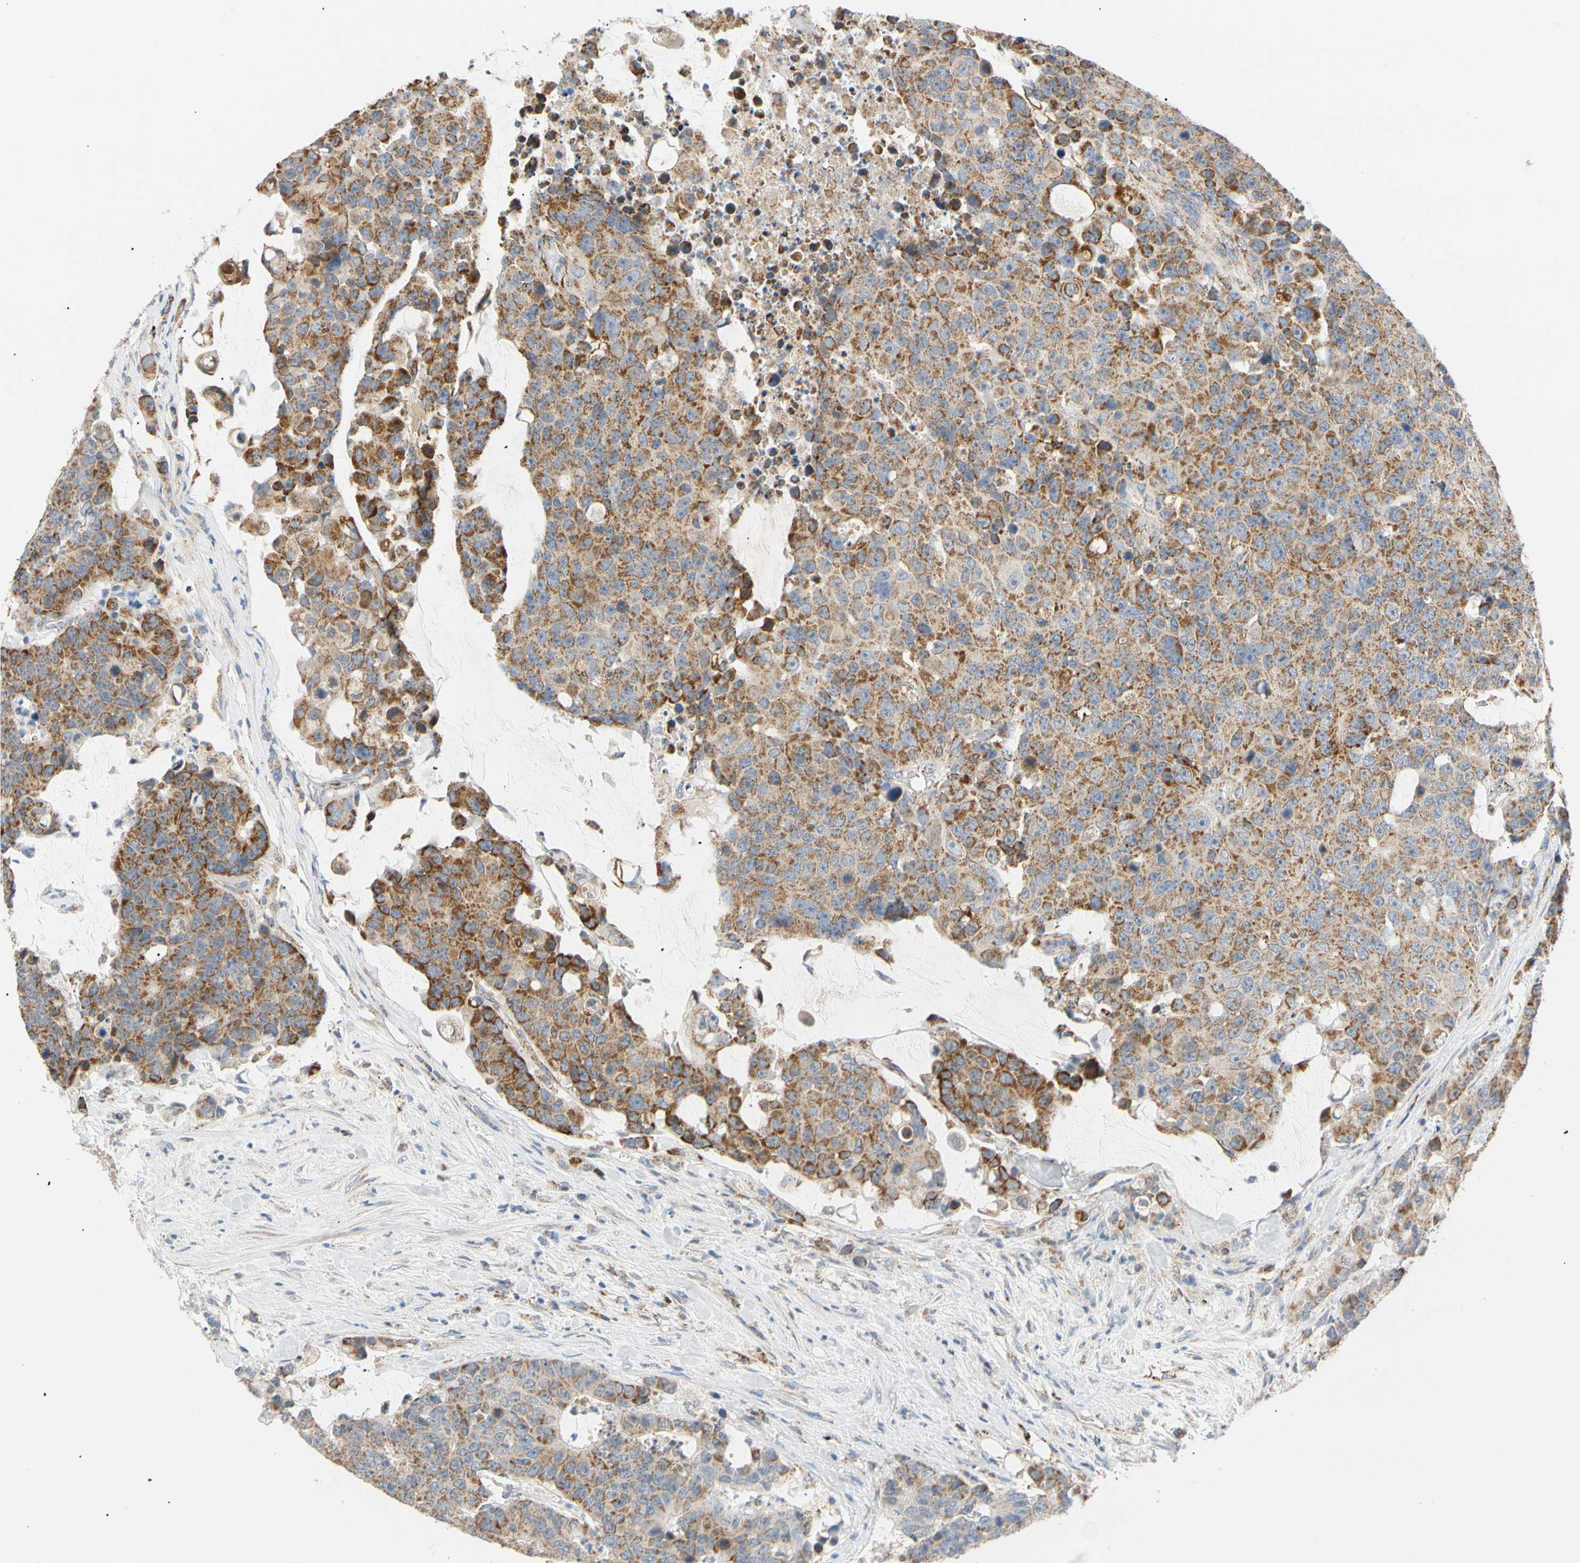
{"staining": {"intensity": "moderate", "quantity": ">75%", "location": "cytoplasmic/membranous"}, "tissue": "colorectal cancer", "cell_type": "Tumor cells", "image_type": "cancer", "snomed": [{"axis": "morphology", "description": "Adenocarcinoma, NOS"}, {"axis": "topography", "description": "Colon"}], "caption": "A micrograph showing moderate cytoplasmic/membranous positivity in approximately >75% of tumor cells in colorectal adenocarcinoma, as visualized by brown immunohistochemical staining.", "gene": "ACAT1", "patient": {"sex": "female", "age": 86}}